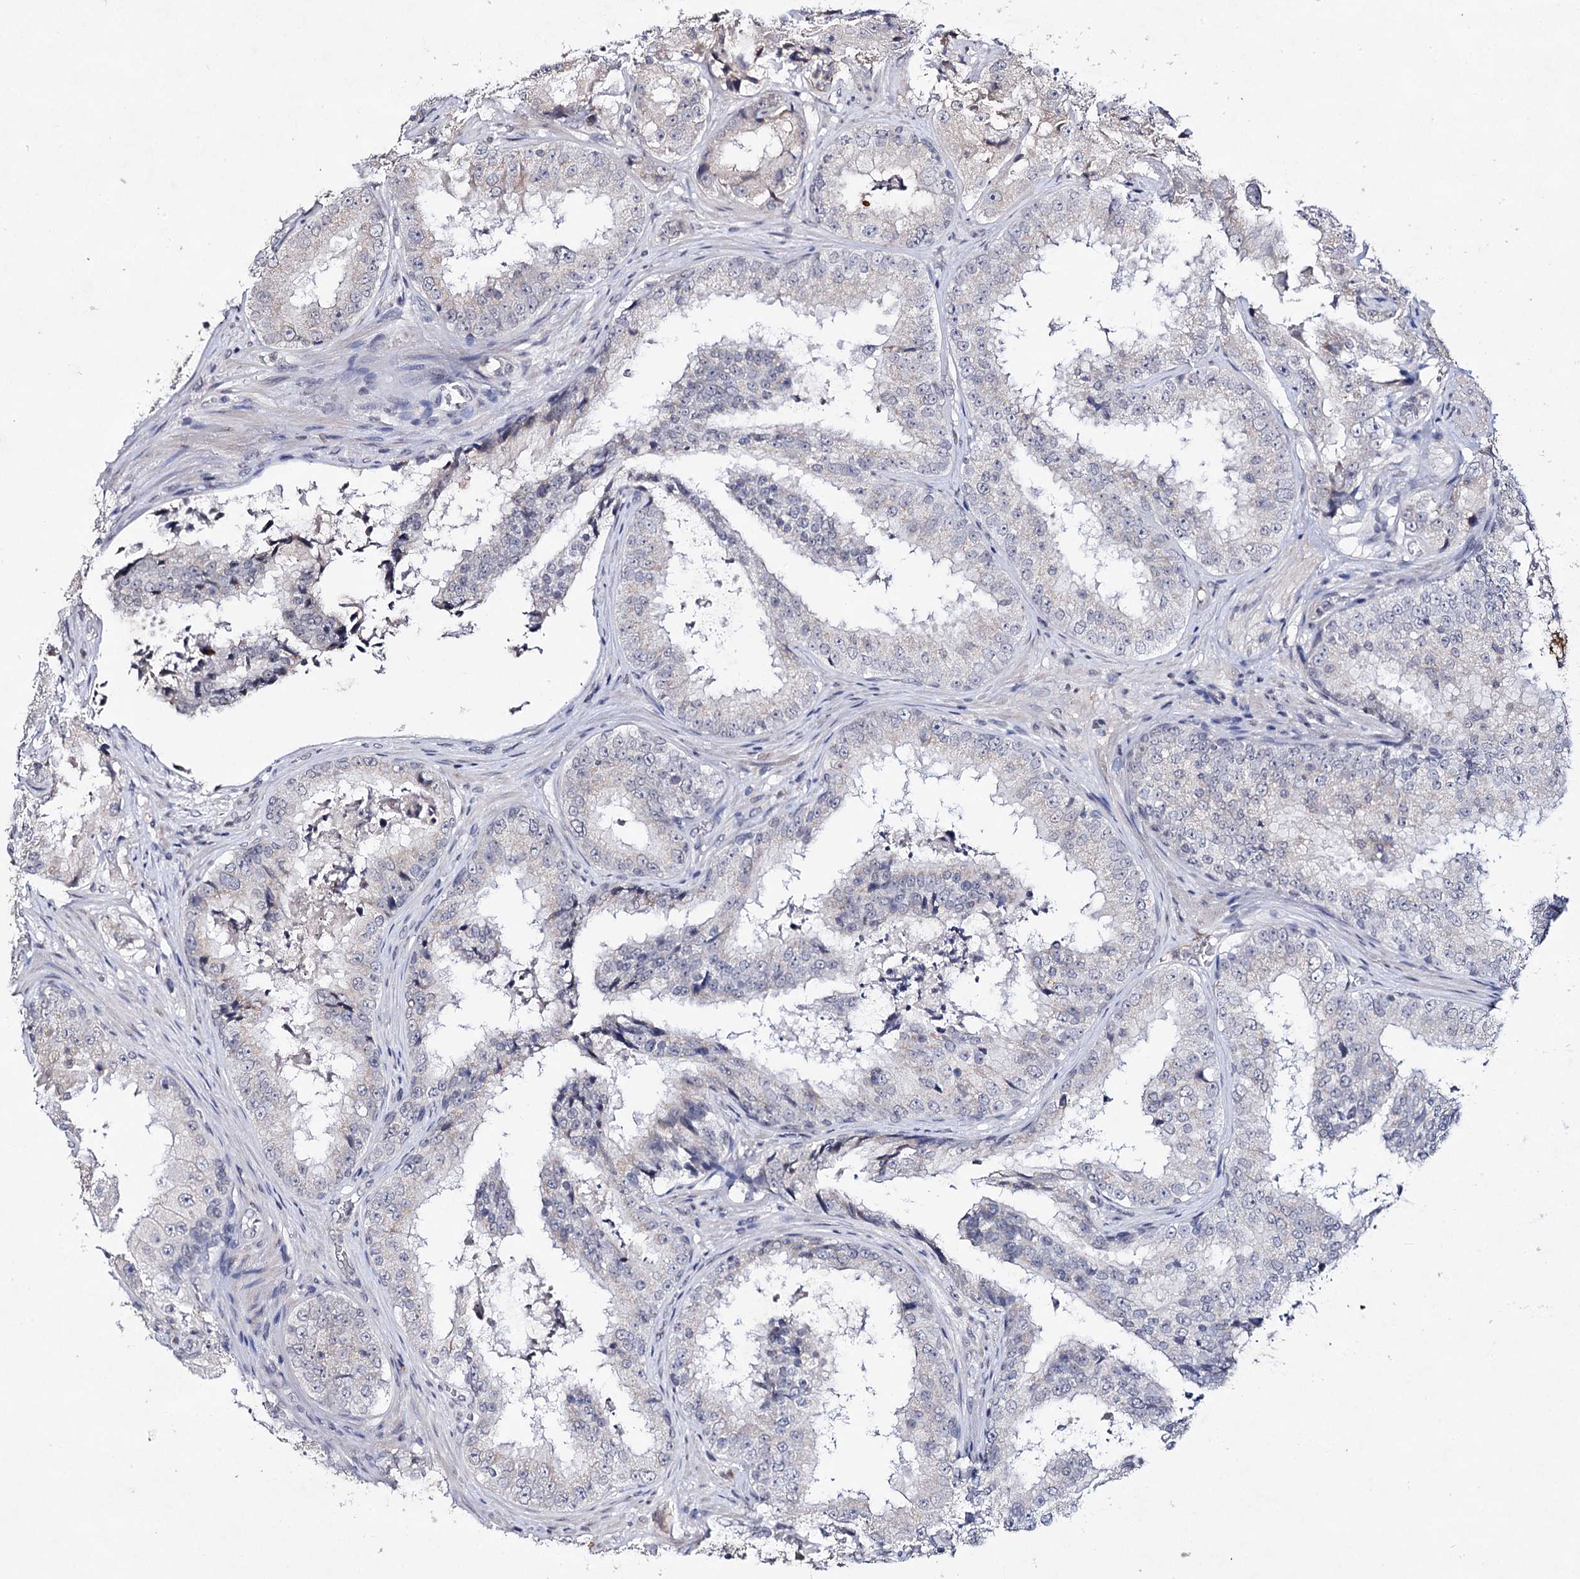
{"staining": {"intensity": "negative", "quantity": "none", "location": "none"}, "tissue": "prostate cancer", "cell_type": "Tumor cells", "image_type": "cancer", "snomed": [{"axis": "morphology", "description": "Adenocarcinoma, High grade"}, {"axis": "topography", "description": "Prostate"}], "caption": "Tumor cells show no significant expression in adenocarcinoma (high-grade) (prostate).", "gene": "PLIN1", "patient": {"sex": "male", "age": 73}}